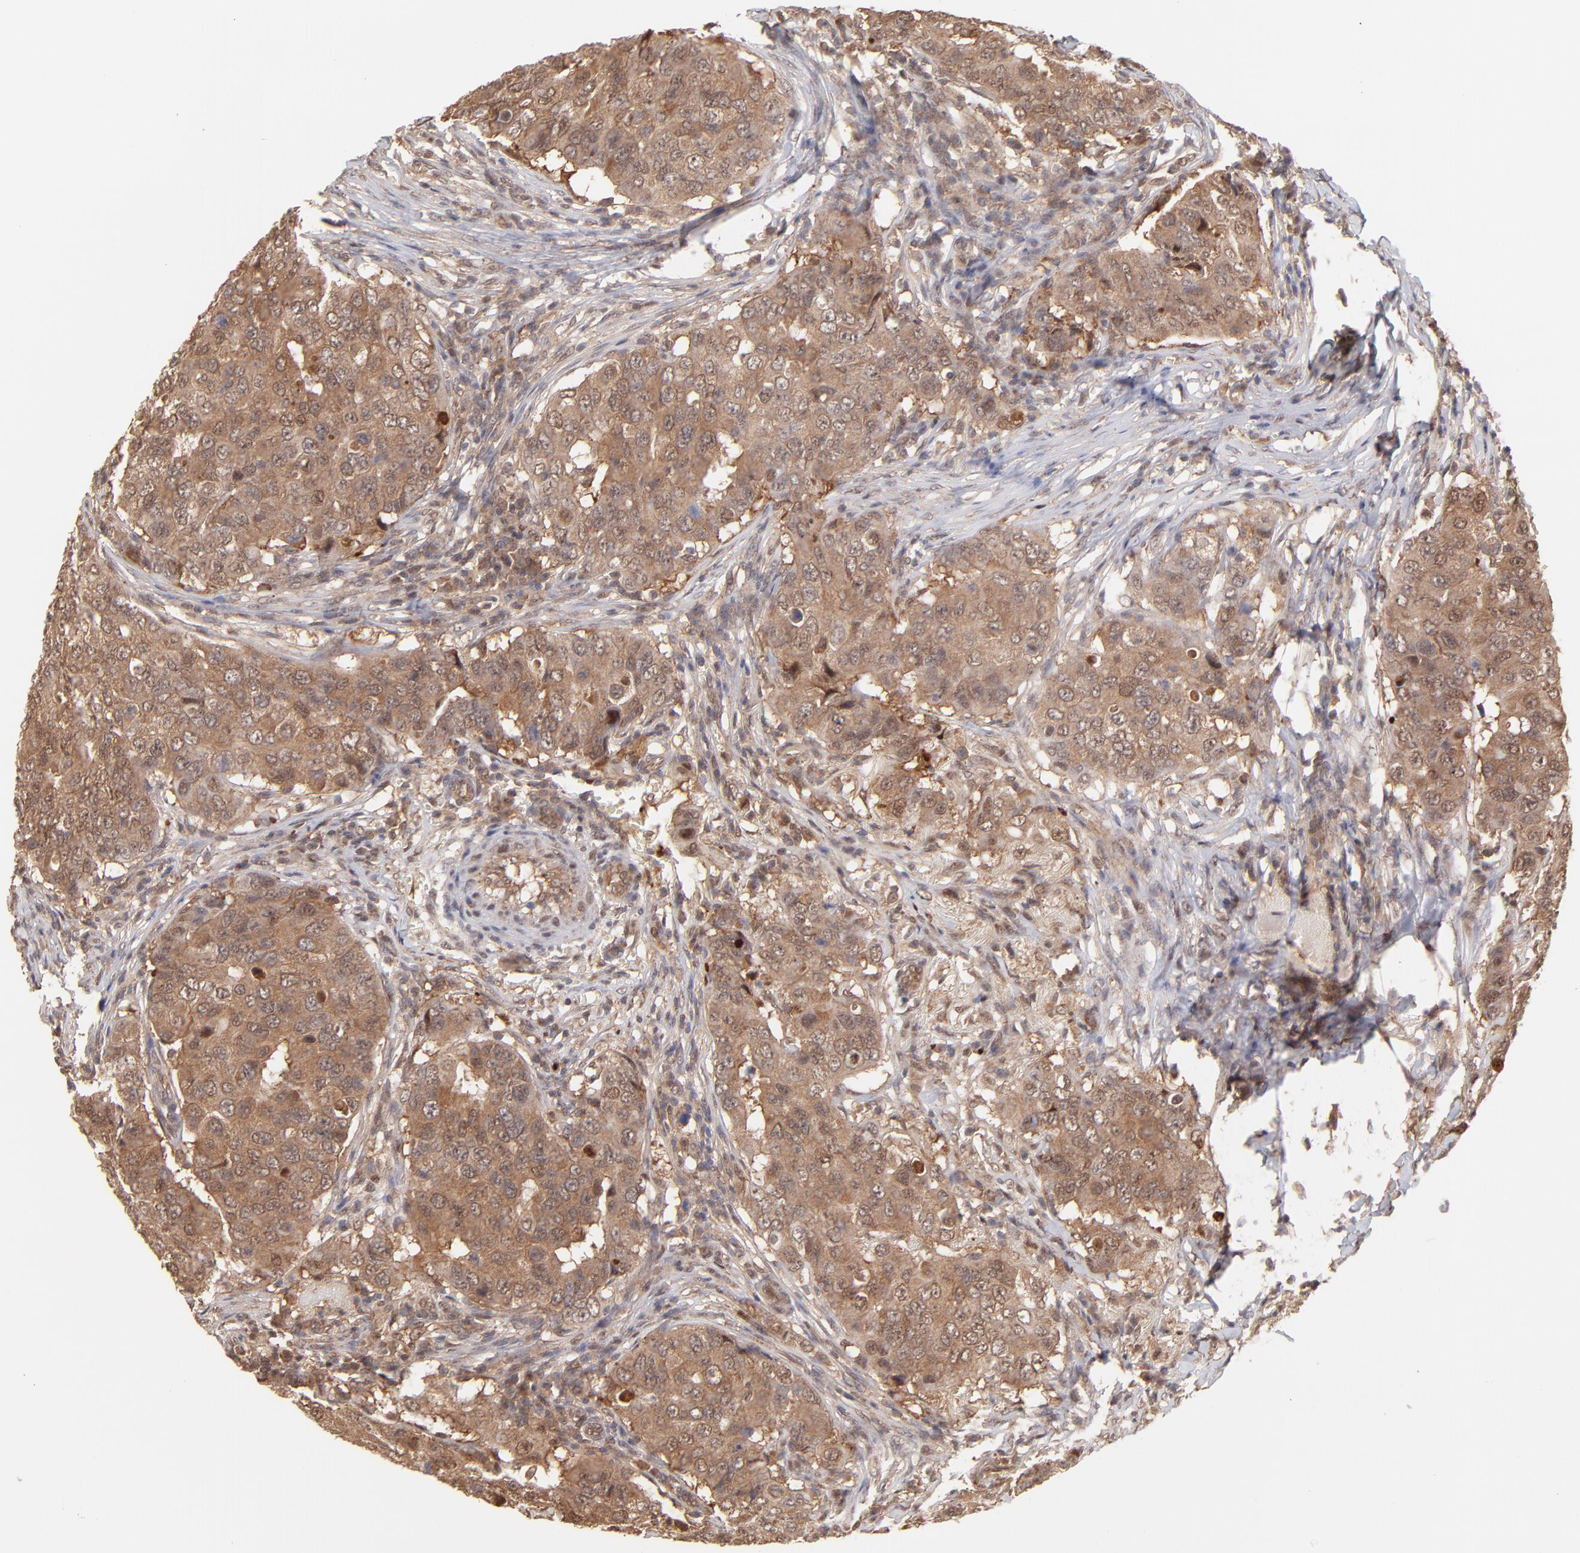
{"staining": {"intensity": "moderate", "quantity": ">75%", "location": "cytoplasmic/membranous"}, "tissue": "breast cancer", "cell_type": "Tumor cells", "image_type": "cancer", "snomed": [{"axis": "morphology", "description": "Duct carcinoma"}, {"axis": "topography", "description": "Breast"}], "caption": "High-magnification brightfield microscopy of intraductal carcinoma (breast) stained with DAB (3,3'-diaminobenzidine) (brown) and counterstained with hematoxylin (blue). tumor cells exhibit moderate cytoplasmic/membranous expression is present in about>75% of cells.", "gene": "PSMD14", "patient": {"sex": "female", "age": 54}}